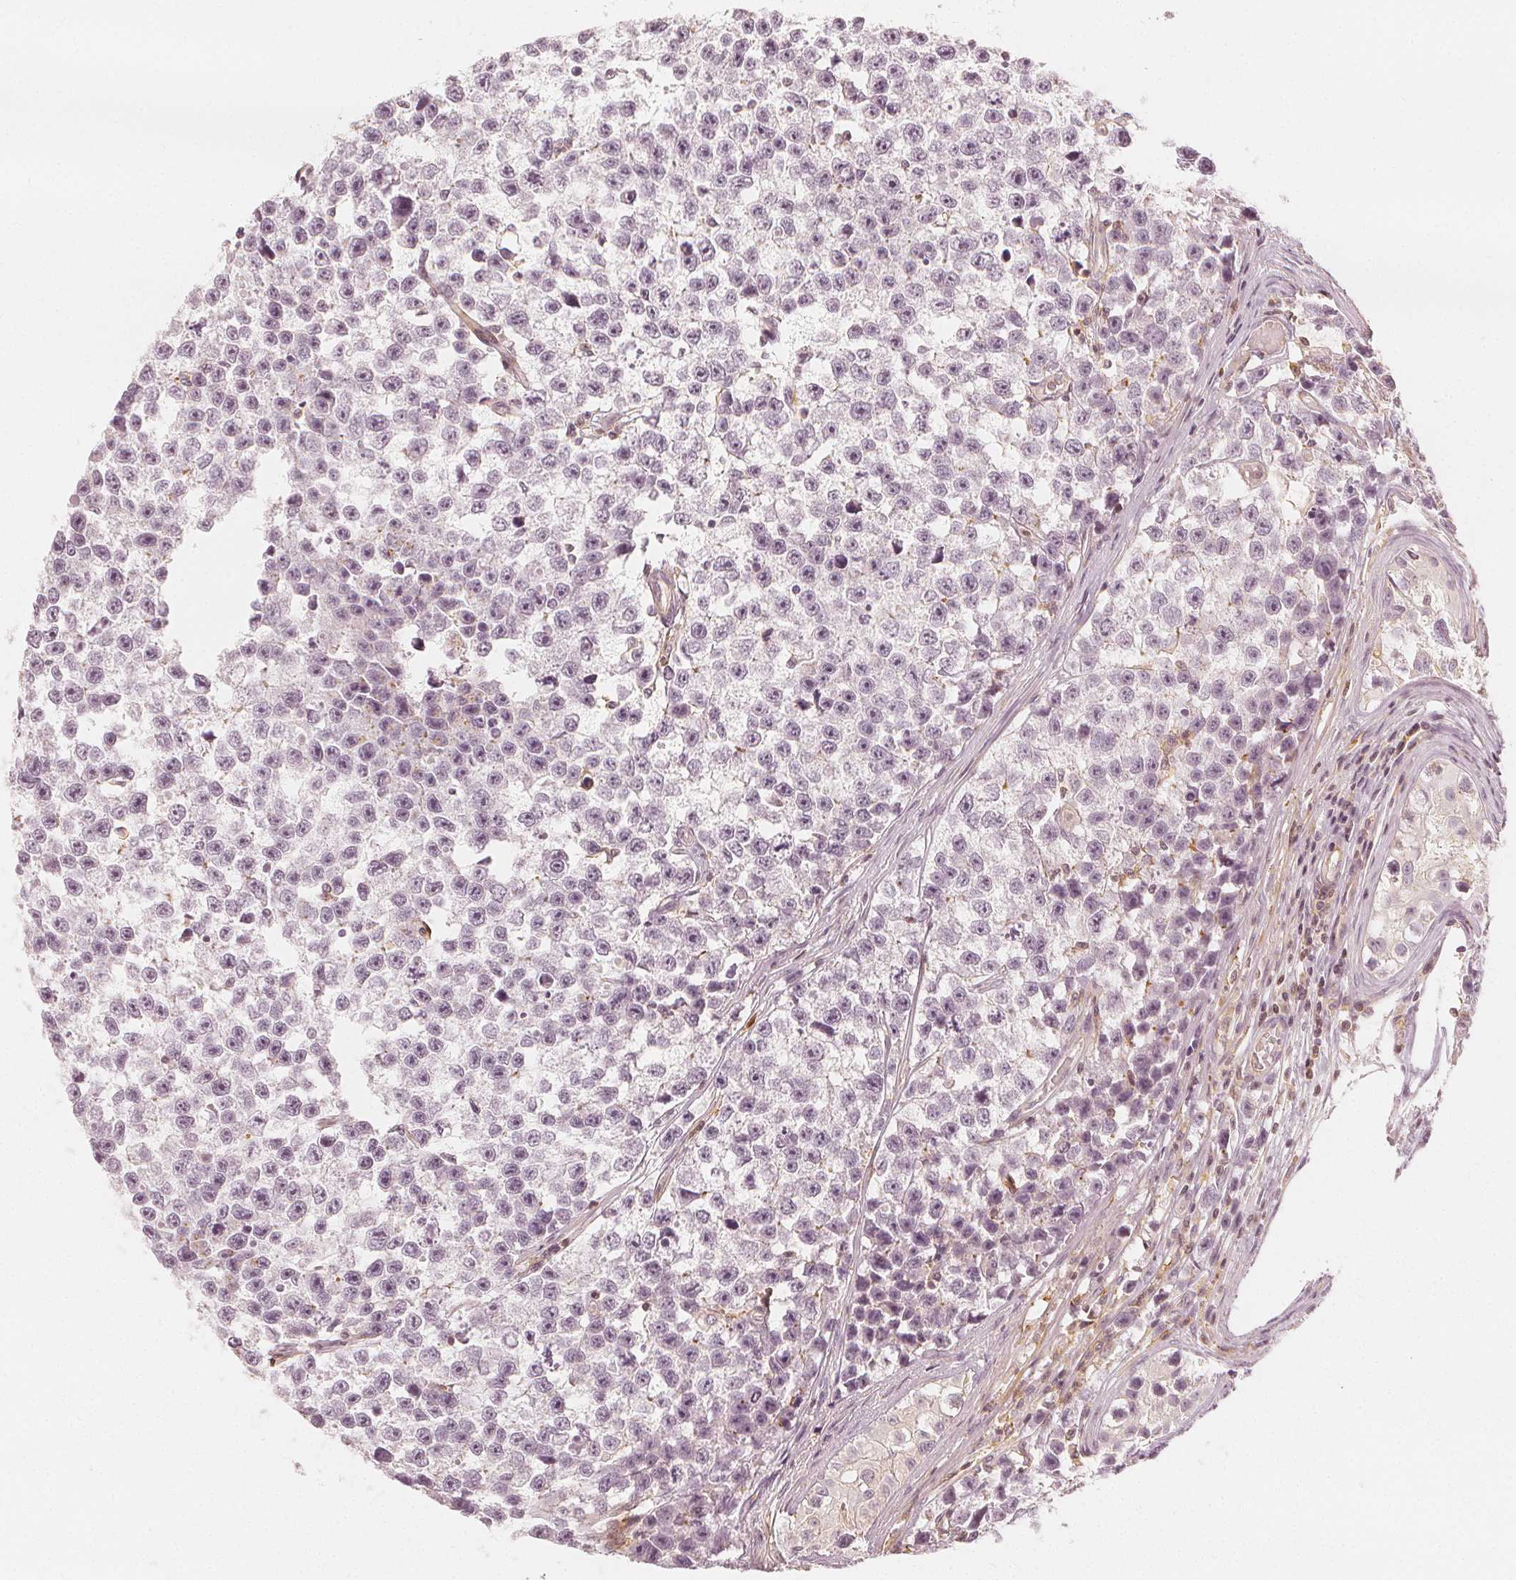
{"staining": {"intensity": "negative", "quantity": "none", "location": "none"}, "tissue": "testis cancer", "cell_type": "Tumor cells", "image_type": "cancer", "snomed": [{"axis": "morphology", "description": "Seminoma, NOS"}, {"axis": "topography", "description": "Testis"}], "caption": "There is no significant staining in tumor cells of seminoma (testis). Brightfield microscopy of immunohistochemistry stained with DAB (brown) and hematoxylin (blue), captured at high magnification.", "gene": "ARHGAP26", "patient": {"sex": "male", "age": 26}}